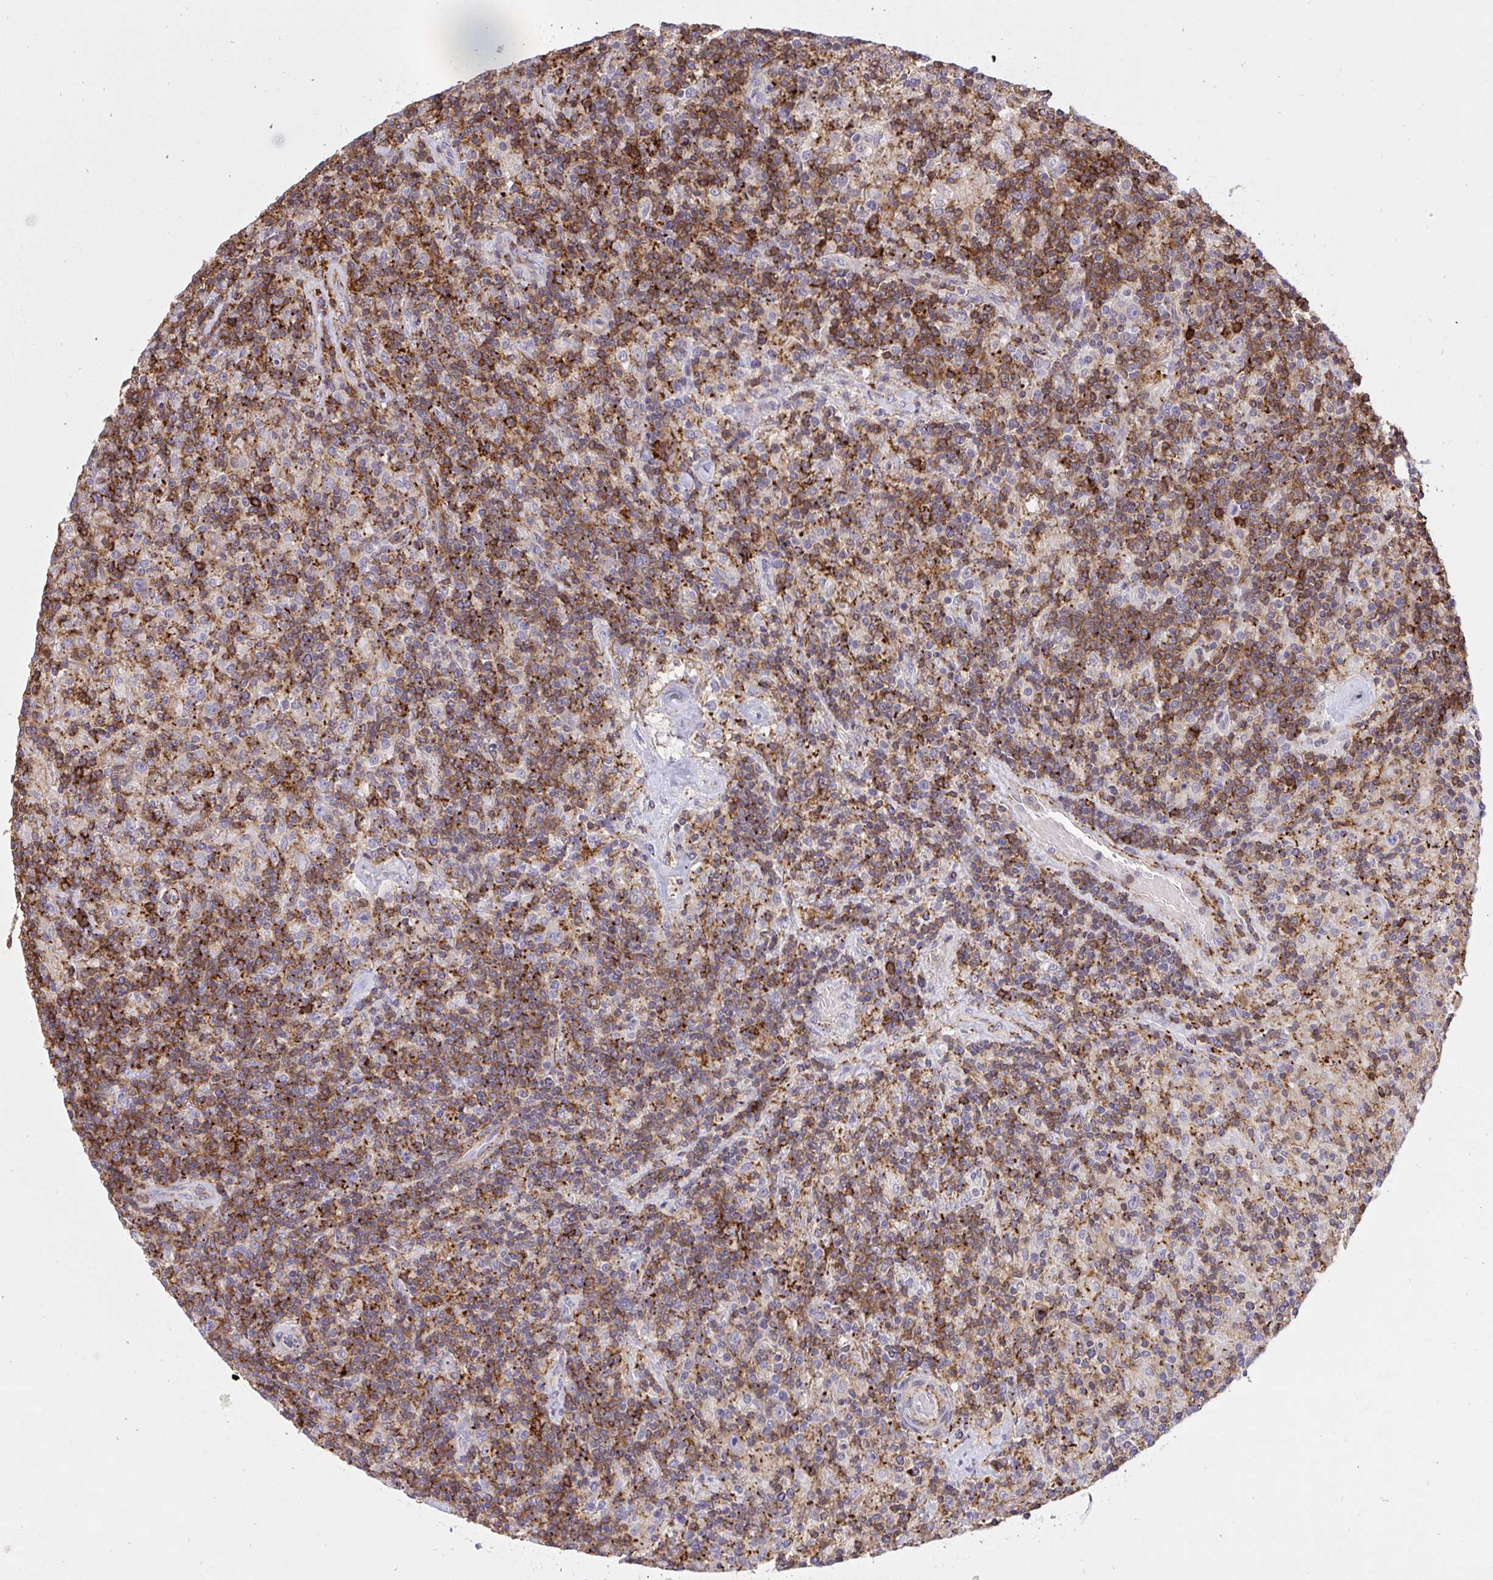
{"staining": {"intensity": "moderate", "quantity": ">75%", "location": "cytoplasmic/membranous"}, "tissue": "lymphoma", "cell_type": "Tumor cells", "image_type": "cancer", "snomed": [{"axis": "morphology", "description": "Hodgkin's disease, NOS"}, {"axis": "topography", "description": "Lymph node"}], "caption": "A micrograph of lymphoma stained for a protein reveals moderate cytoplasmic/membranous brown staining in tumor cells.", "gene": "ERI1", "patient": {"sex": "male", "age": 70}}